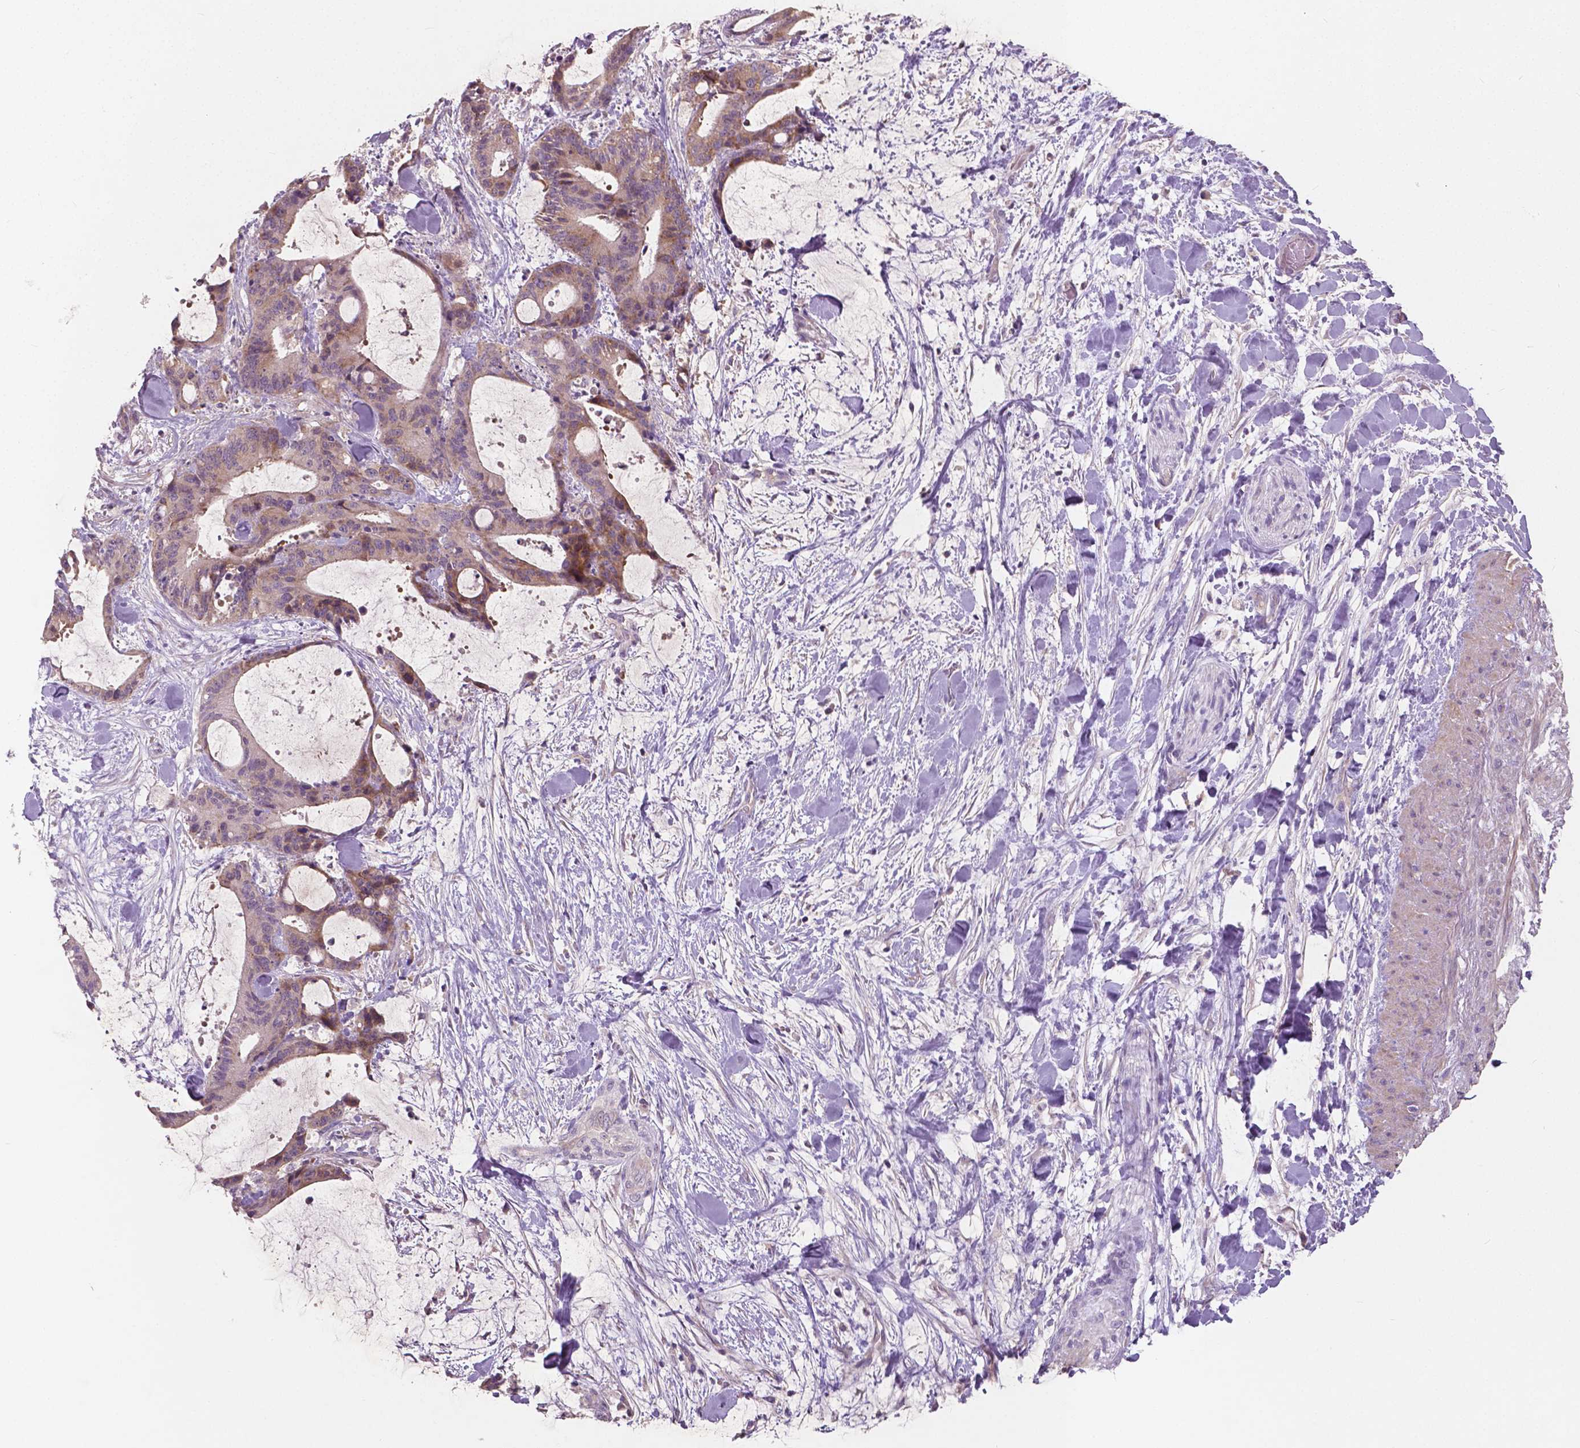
{"staining": {"intensity": "weak", "quantity": "<25%", "location": "cytoplasmic/membranous"}, "tissue": "liver cancer", "cell_type": "Tumor cells", "image_type": "cancer", "snomed": [{"axis": "morphology", "description": "Cholangiocarcinoma"}, {"axis": "topography", "description": "Liver"}], "caption": "Tumor cells are negative for brown protein staining in liver cancer.", "gene": "LSM14B", "patient": {"sex": "female", "age": 73}}